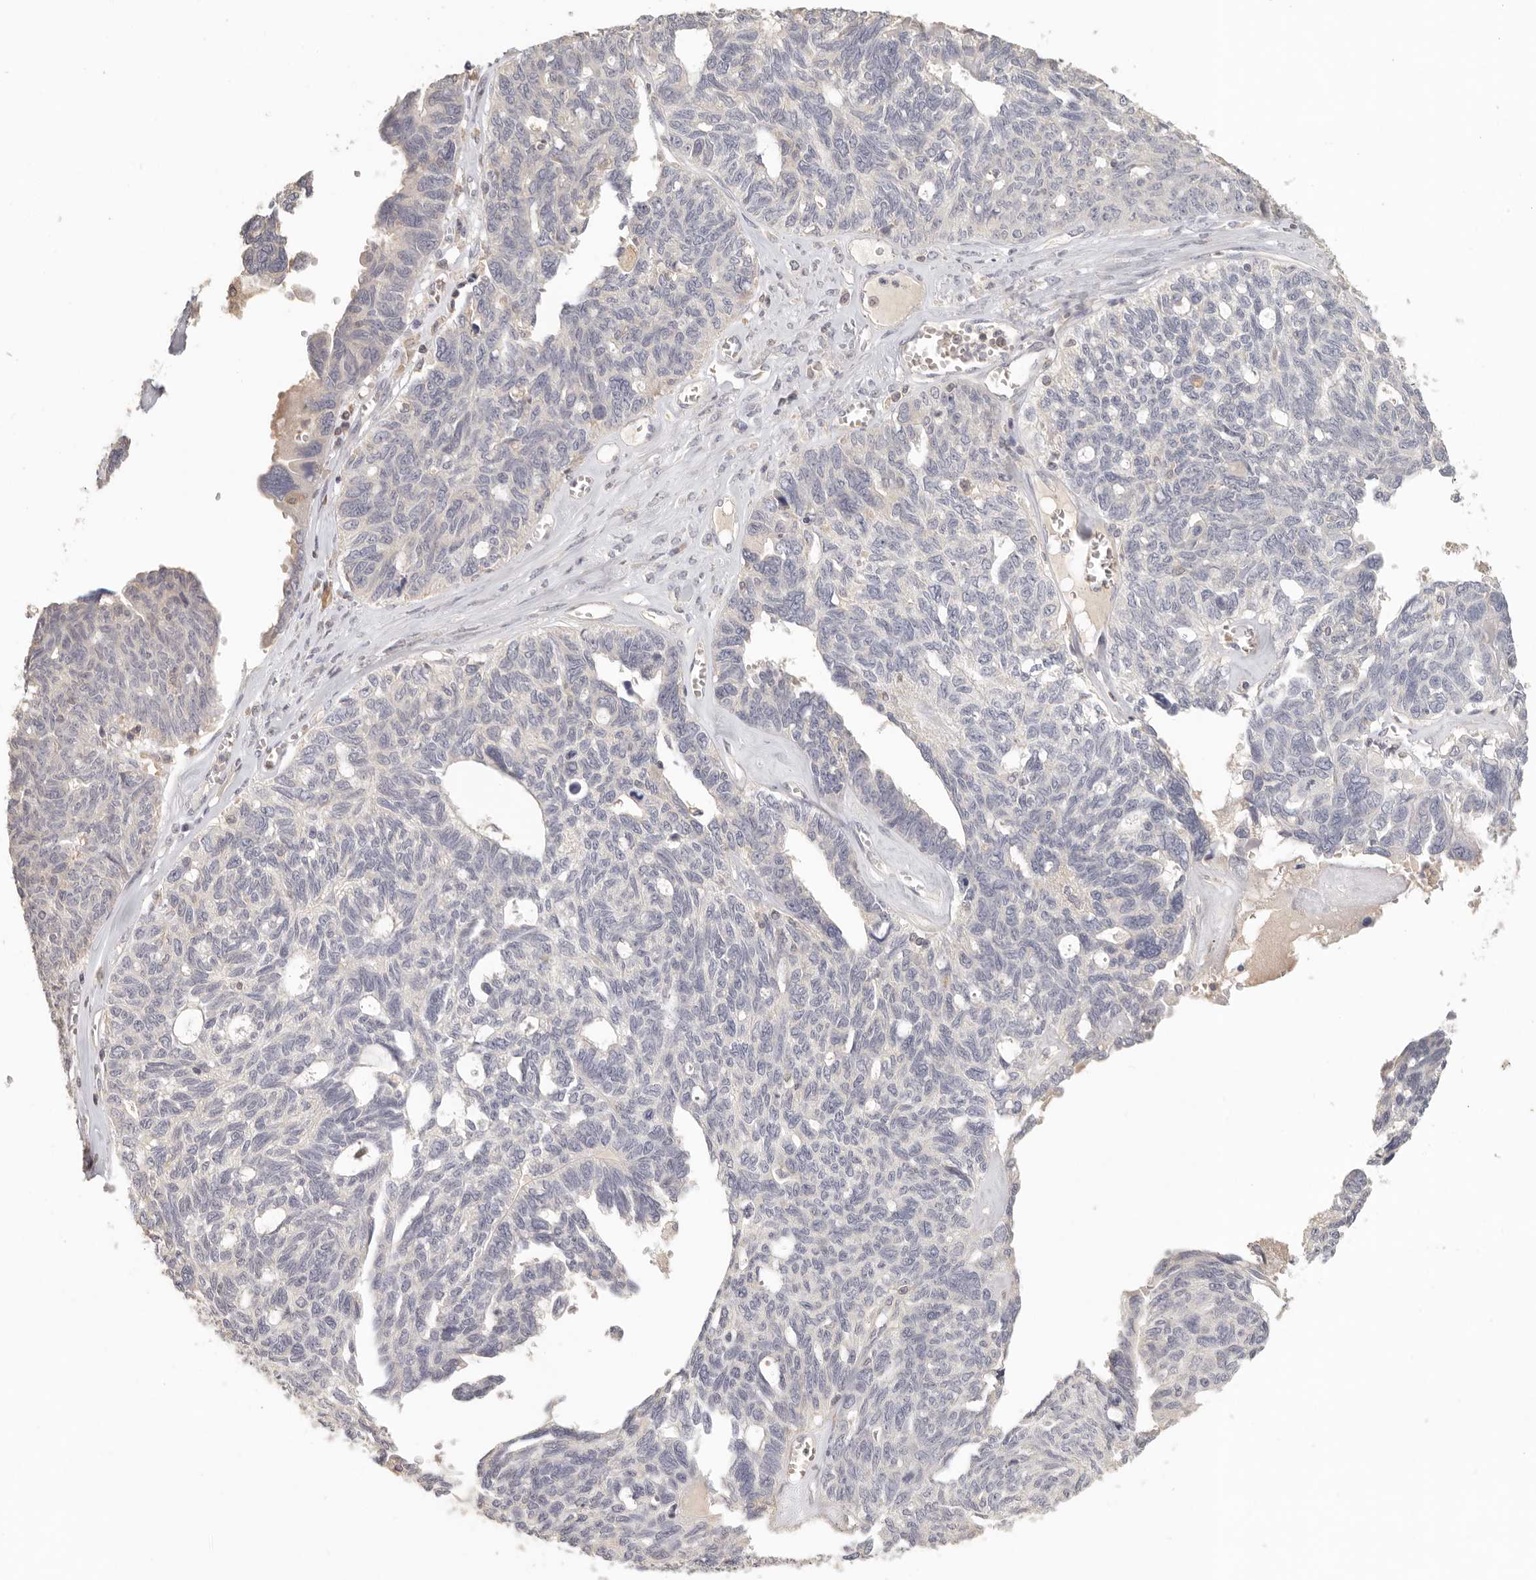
{"staining": {"intensity": "negative", "quantity": "none", "location": "none"}, "tissue": "ovarian cancer", "cell_type": "Tumor cells", "image_type": "cancer", "snomed": [{"axis": "morphology", "description": "Cystadenocarcinoma, serous, NOS"}, {"axis": "topography", "description": "Ovary"}], "caption": "A histopathology image of human ovarian serous cystadenocarcinoma is negative for staining in tumor cells.", "gene": "CSK", "patient": {"sex": "female", "age": 79}}